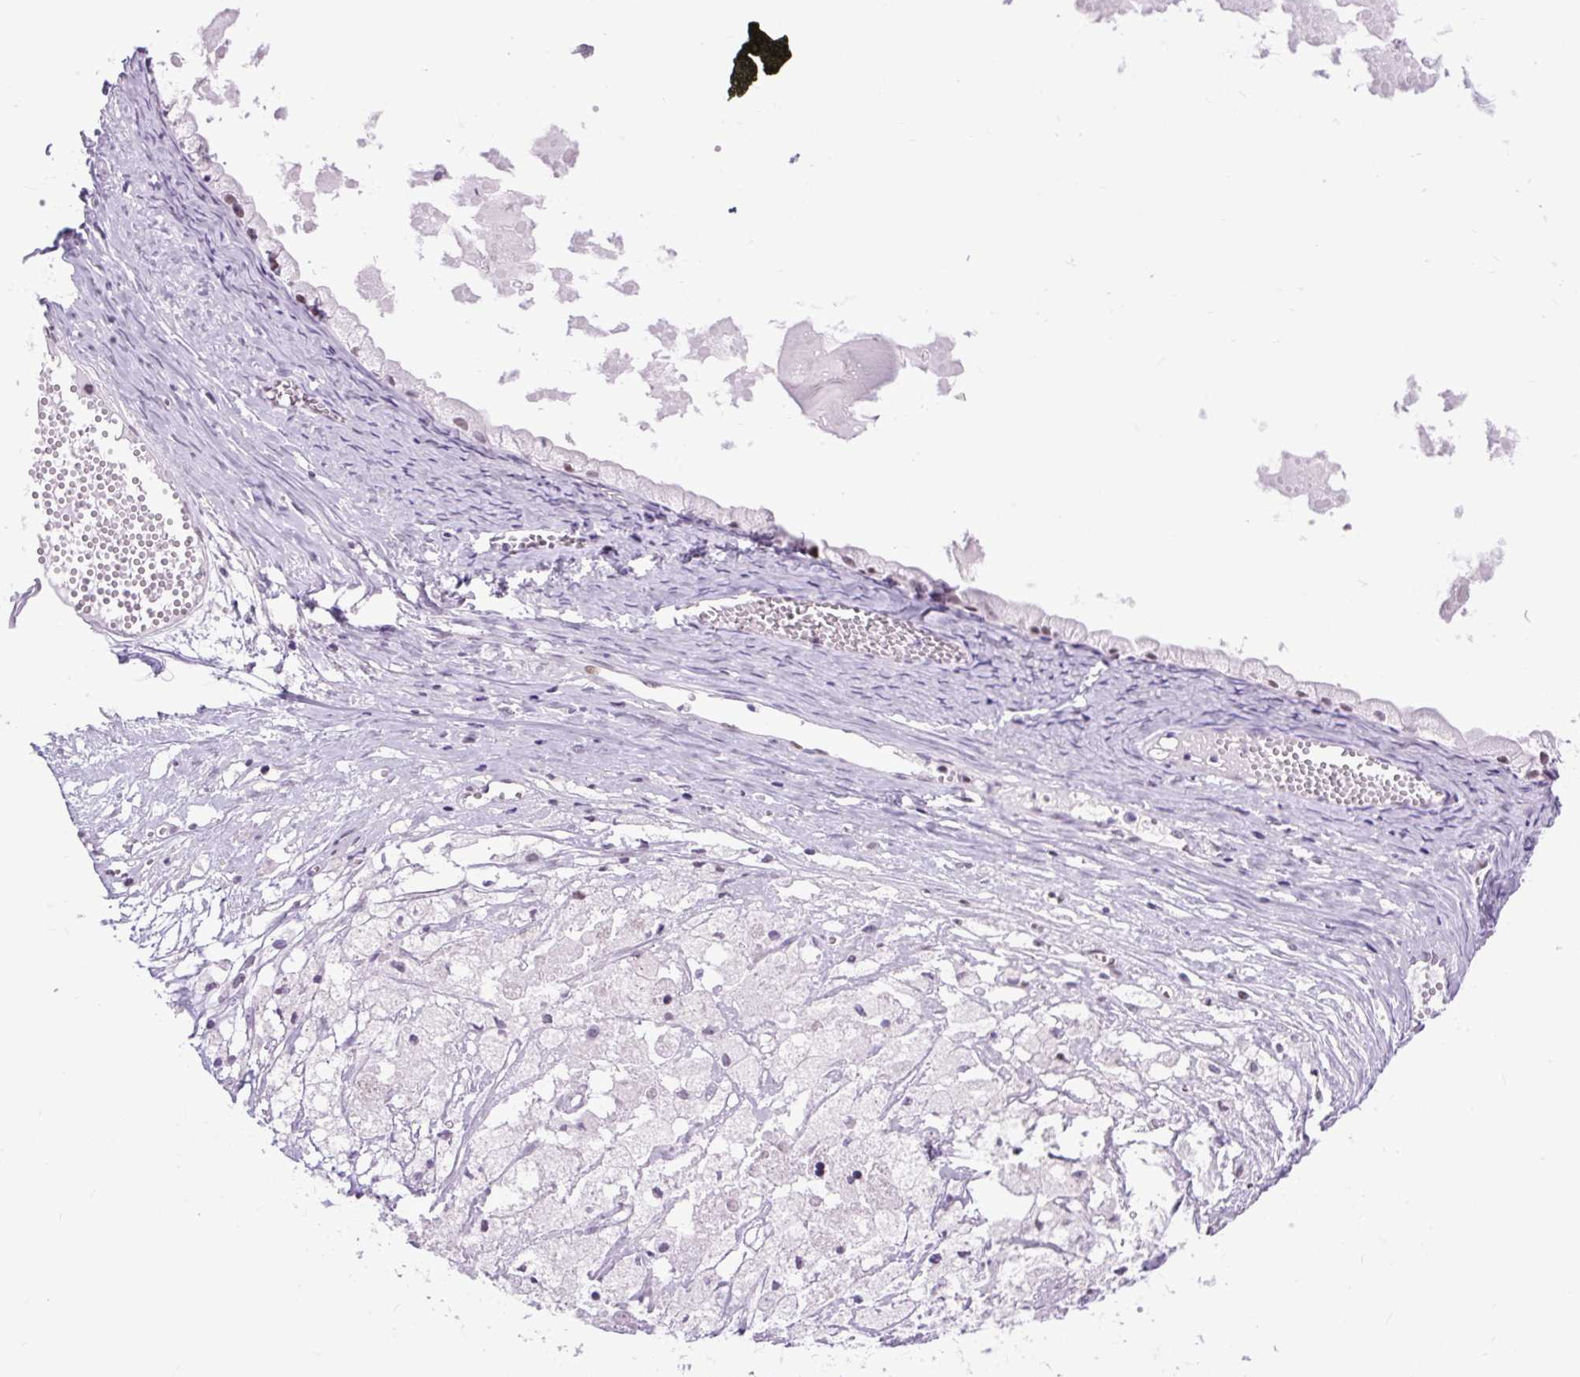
{"staining": {"intensity": "weak", "quantity": "25%-75%", "location": "nuclear"}, "tissue": "ovarian cancer", "cell_type": "Tumor cells", "image_type": "cancer", "snomed": [{"axis": "morphology", "description": "Cystadenocarcinoma, mucinous, NOS"}, {"axis": "topography", "description": "Ovary"}], "caption": "Brown immunohistochemical staining in ovarian cancer exhibits weak nuclear positivity in about 25%-75% of tumor cells.", "gene": "CLK2", "patient": {"sex": "female", "age": 61}}